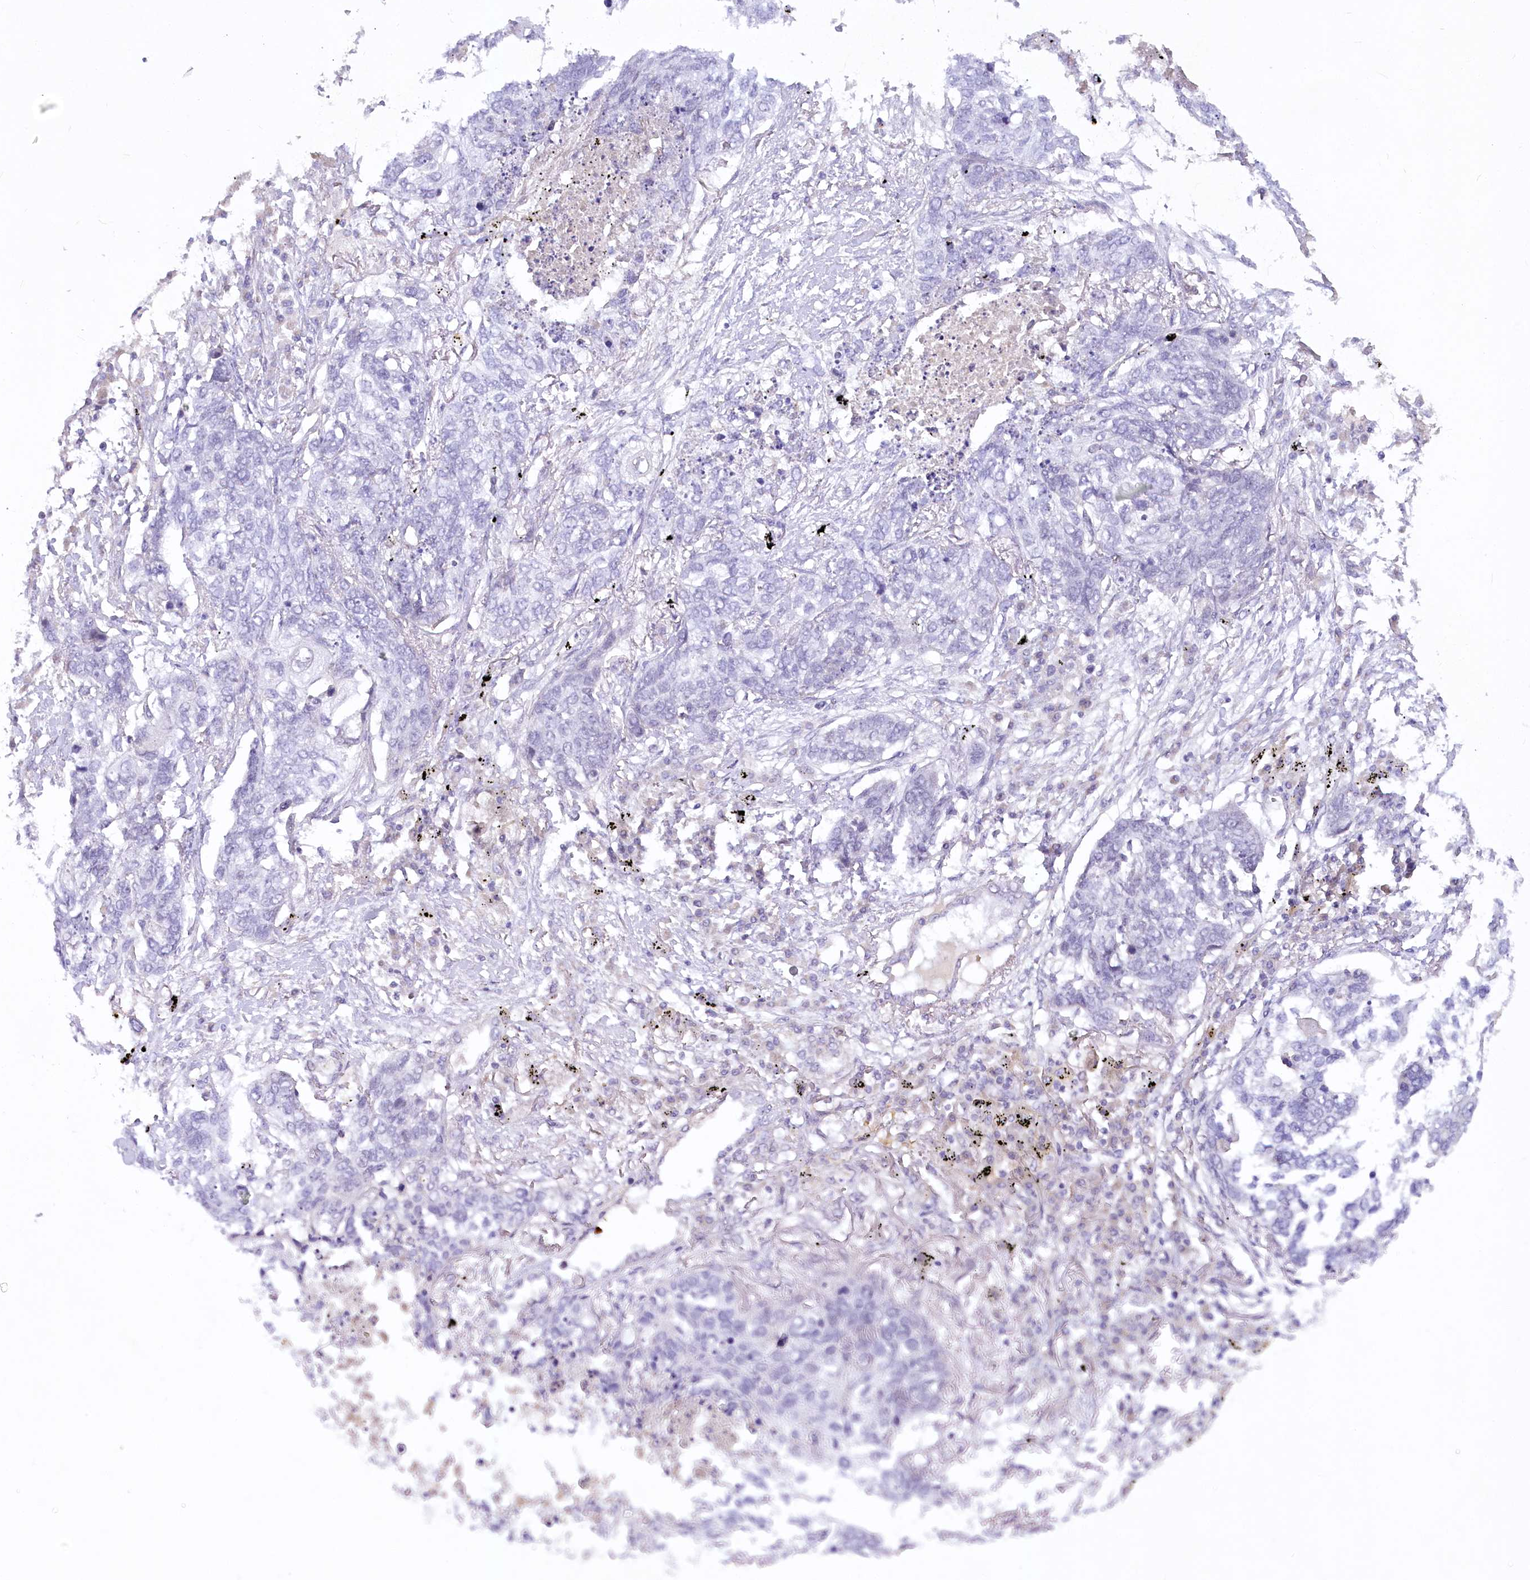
{"staining": {"intensity": "negative", "quantity": "none", "location": "none"}, "tissue": "lung cancer", "cell_type": "Tumor cells", "image_type": "cancer", "snomed": [{"axis": "morphology", "description": "Squamous cell carcinoma, NOS"}, {"axis": "topography", "description": "Lung"}], "caption": "Histopathology image shows no protein positivity in tumor cells of lung squamous cell carcinoma tissue.", "gene": "EFHC2", "patient": {"sex": "female", "age": 63}}